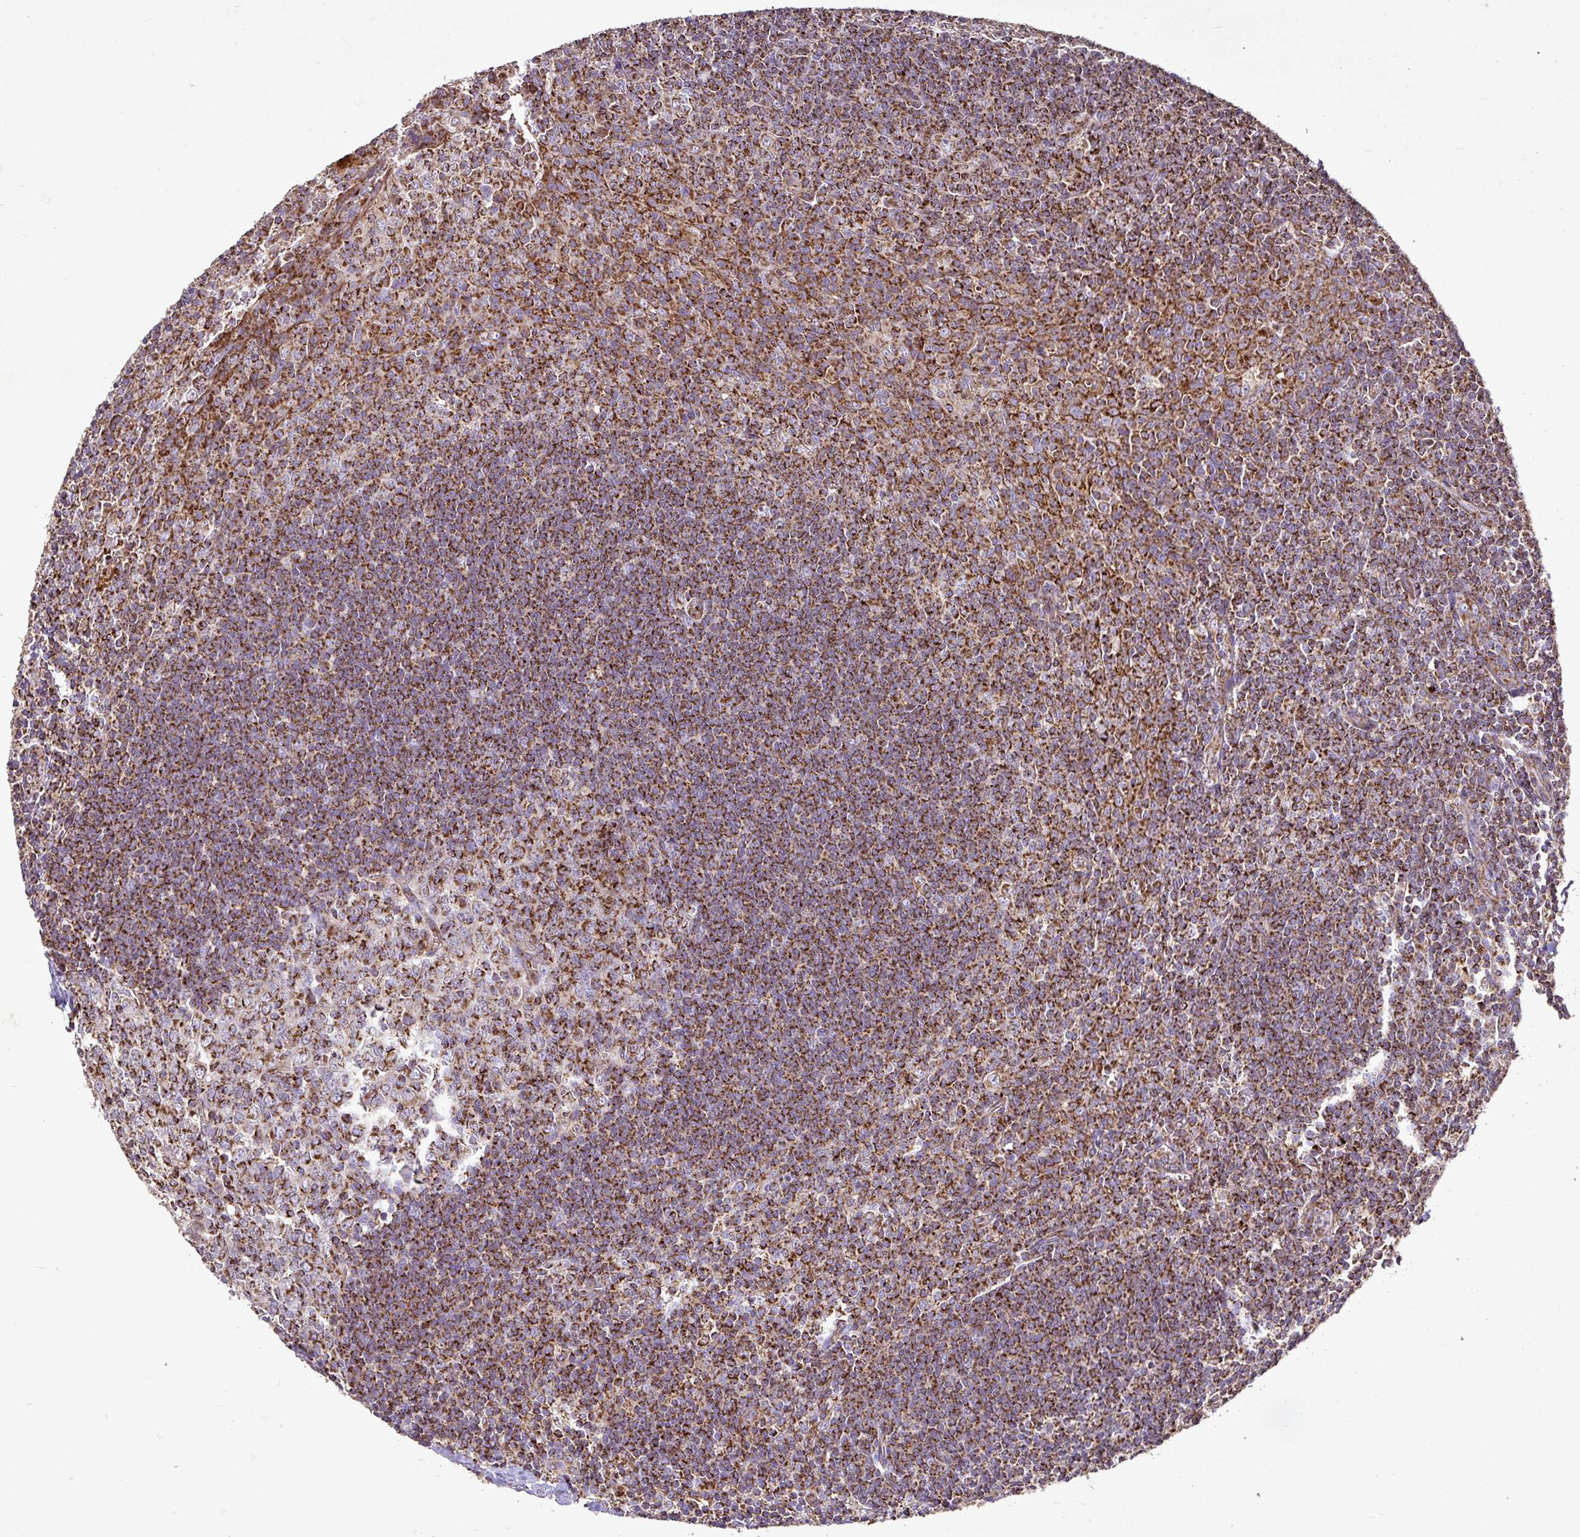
{"staining": {"intensity": "strong", "quantity": ">75%", "location": "cytoplasmic/membranous"}, "tissue": "tonsil", "cell_type": "Germinal center cells", "image_type": "normal", "snomed": [{"axis": "morphology", "description": "Normal tissue, NOS"}, {"axis": "topography", "description": "Tonsil"}], "caption": "Protein positivity by IHC shows strong cytoplasmic/membranous staining in approximately >75% of germinal center cells in unremarkable tonsil. The staining is performed using DAB (3,3'-diaminobenzidine) brown chromogen to label protein expression. The nuclei are counter-stained blue using hematoxylin.", "gene": "AGK", "patient": {"sex": "male", "age": 27}}